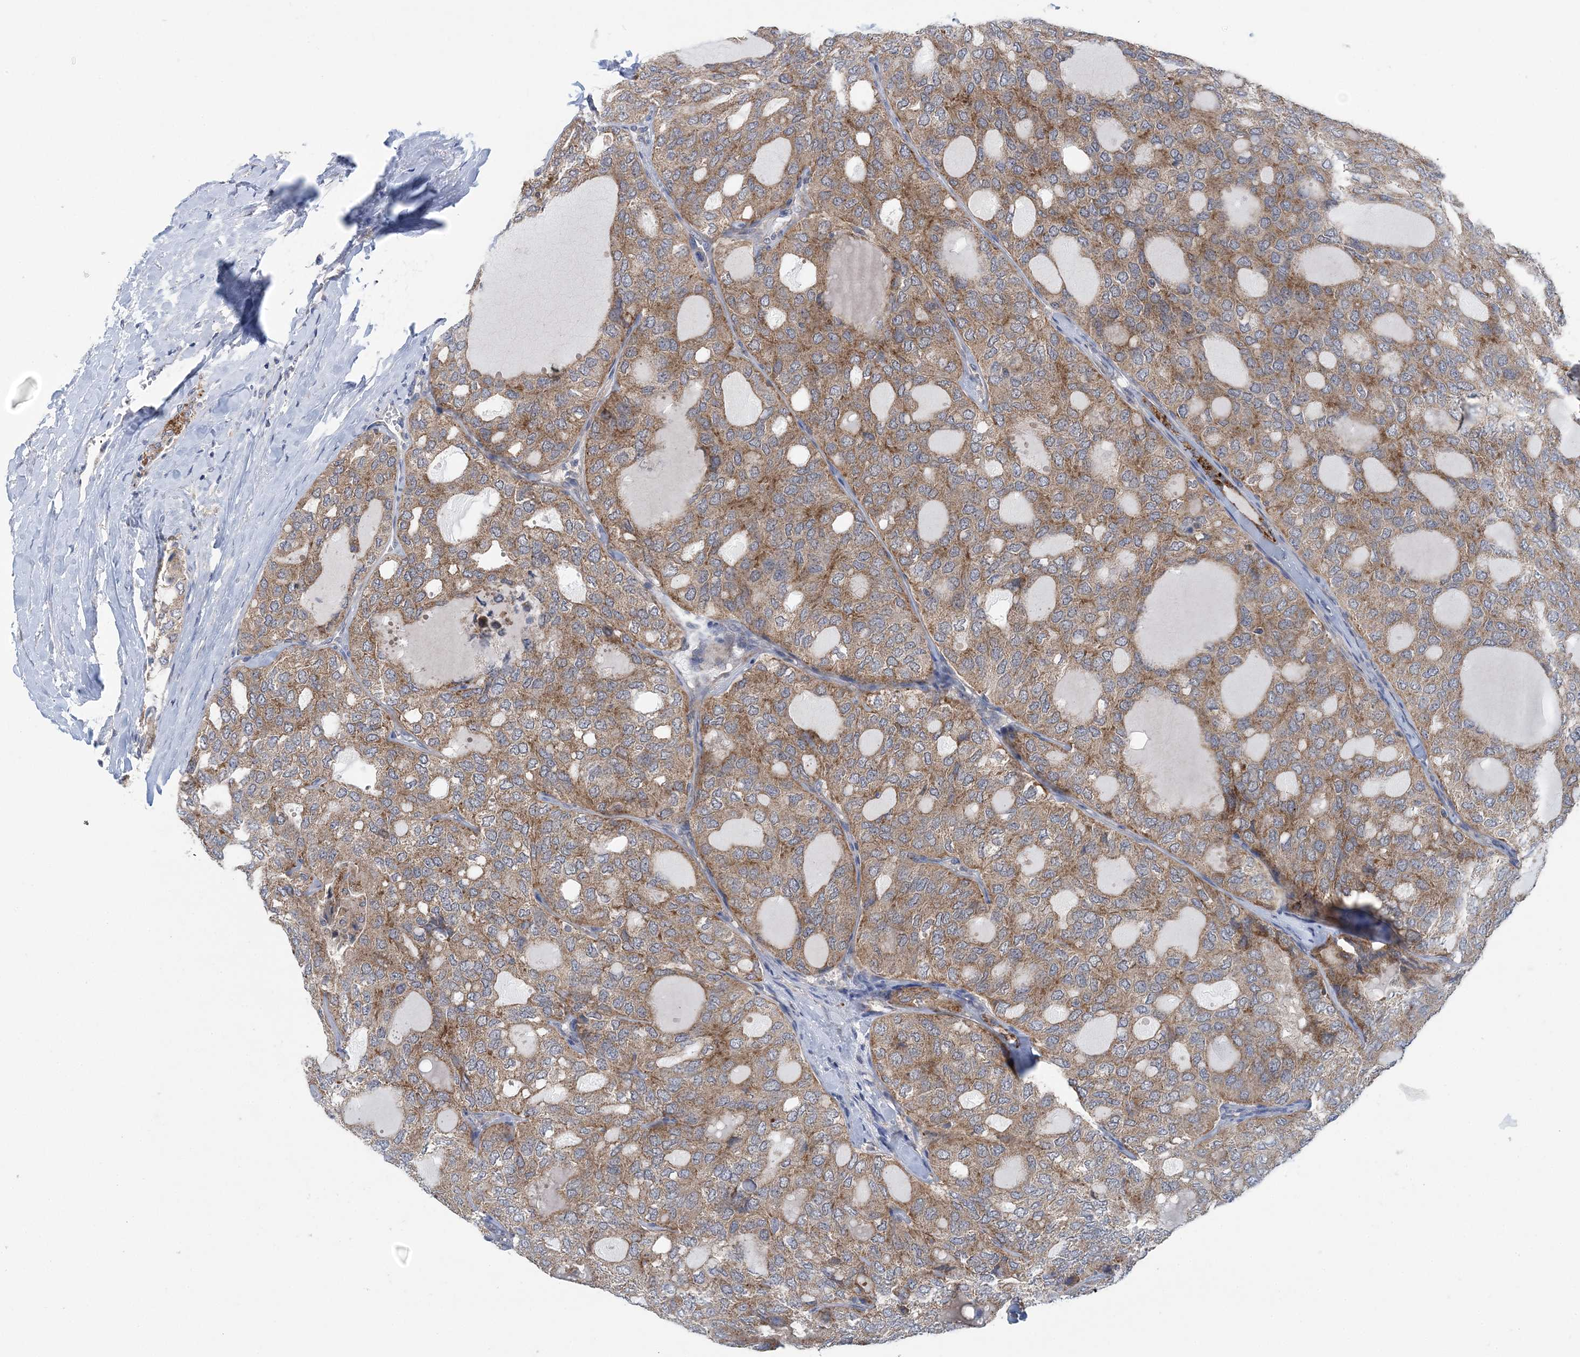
{"staining": {"intensity": "moderate", "quantity": ">75%", "location": "cytoplasmic/membranous"}, "tissue": "thyroid cancer", "cell_type": "Tumor cells", "image_type": "cancer", "snomed": [{"axis": "morphology", "description": "Follicular adenoma carcinoma, NOS"}, {"axis": "topography", "description": "Thyroid gland"}], "caption": "Protein staining shows moderate cytoplasmic/membranous expression in approximately >75% of tumor cells in thyroid follicular adenoma carcinoma.", "gene": "COPE", "patient": {"sex": "male", "age": 75}}